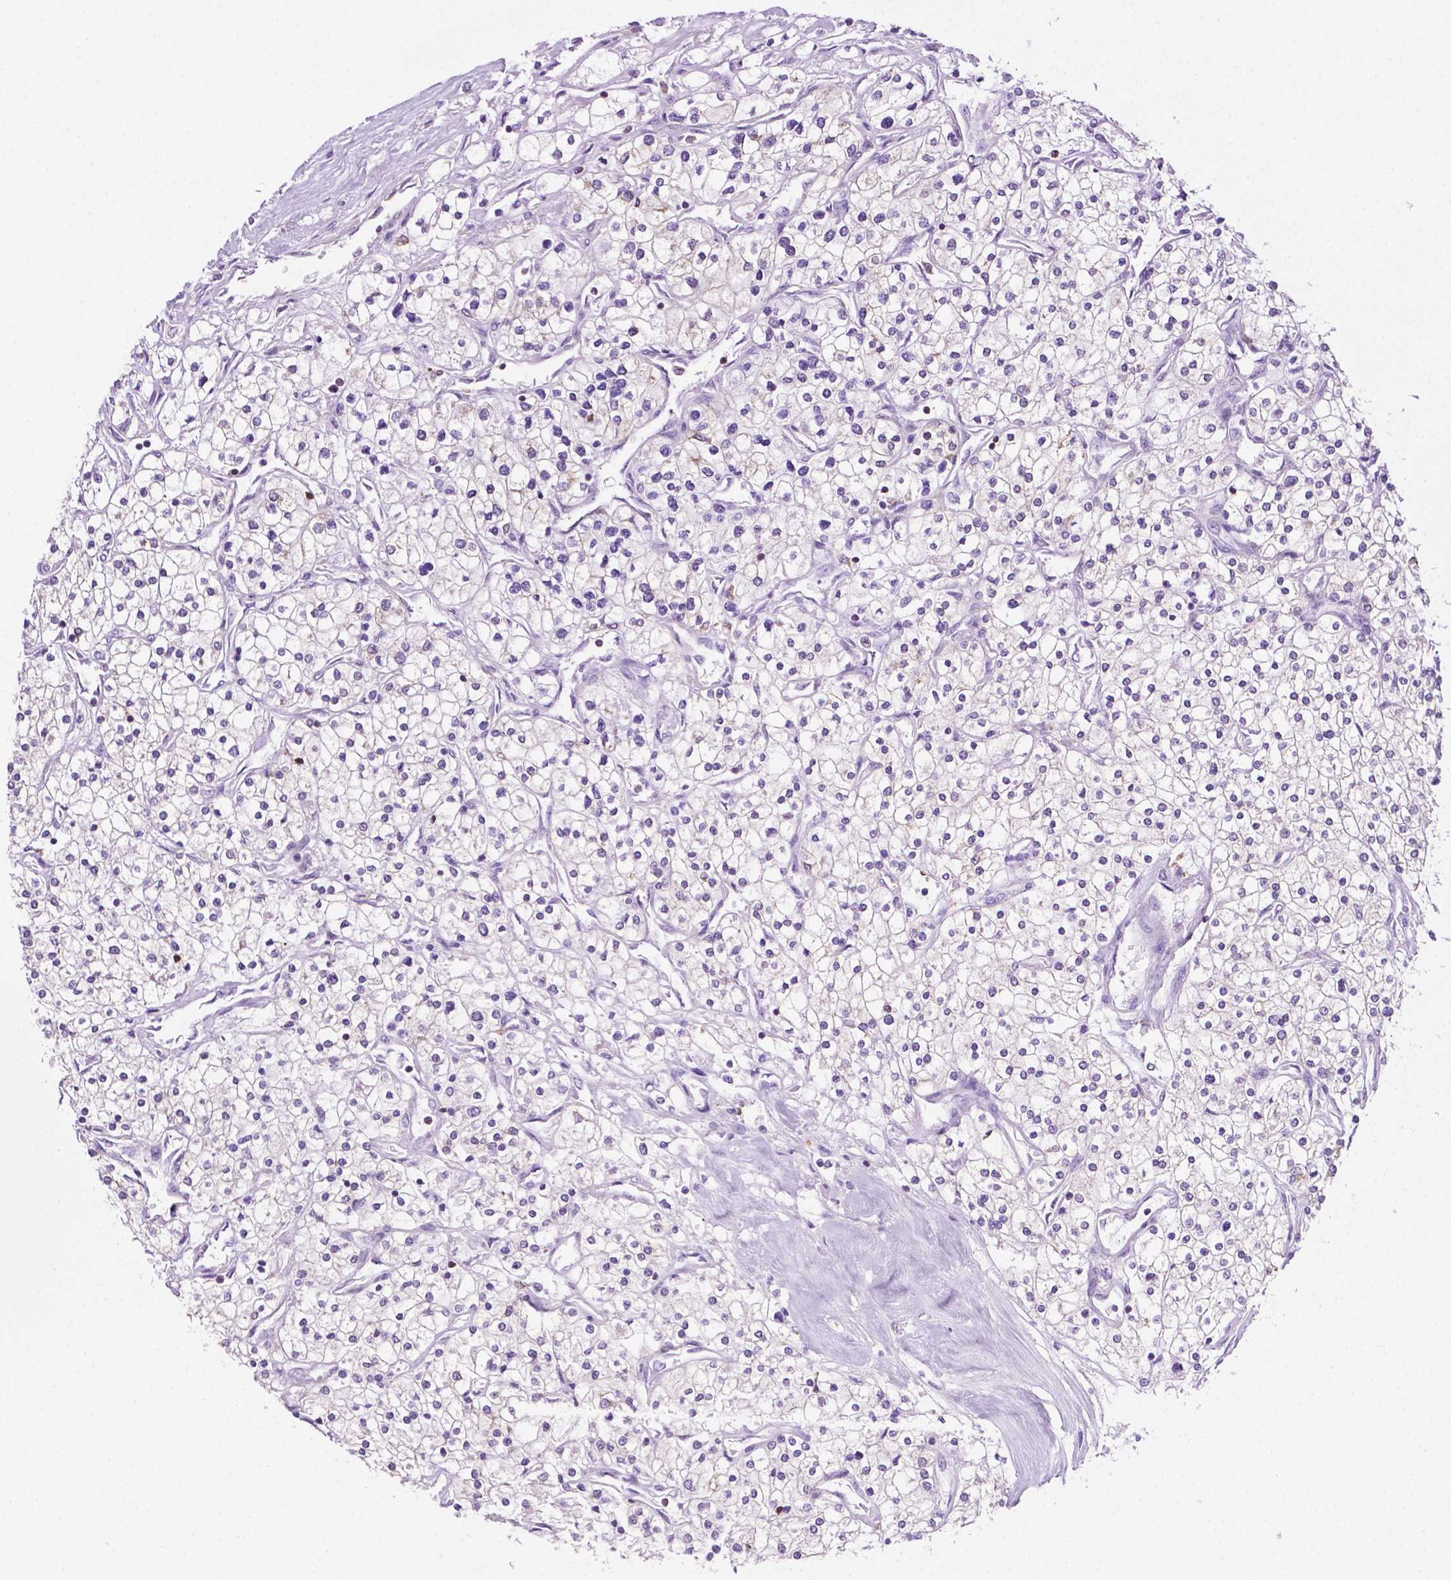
{"staining": {"intensity": "negative", "quantity": "none", "location": "none"}, "tissue": "renal cancer", "cell_type": "Tumor cells", "image_type": "cancer", "snomed": [{"axis": "morphology", "description": "Adenocarcinoma, NOS"}, {"axis": "topography", "description": "Kidney"}], "caption": "Immunohistochemistry of adenocarcinoma (renal) displays no positivity in tumor cells. Brightfield microscopy of immunohistochemistry (IHC) stained with DAB (brown) and hematoxylin (blue), captured at high magnification.", "gene": "RPL29", "patient": {"sex": "male", "age": 80}}